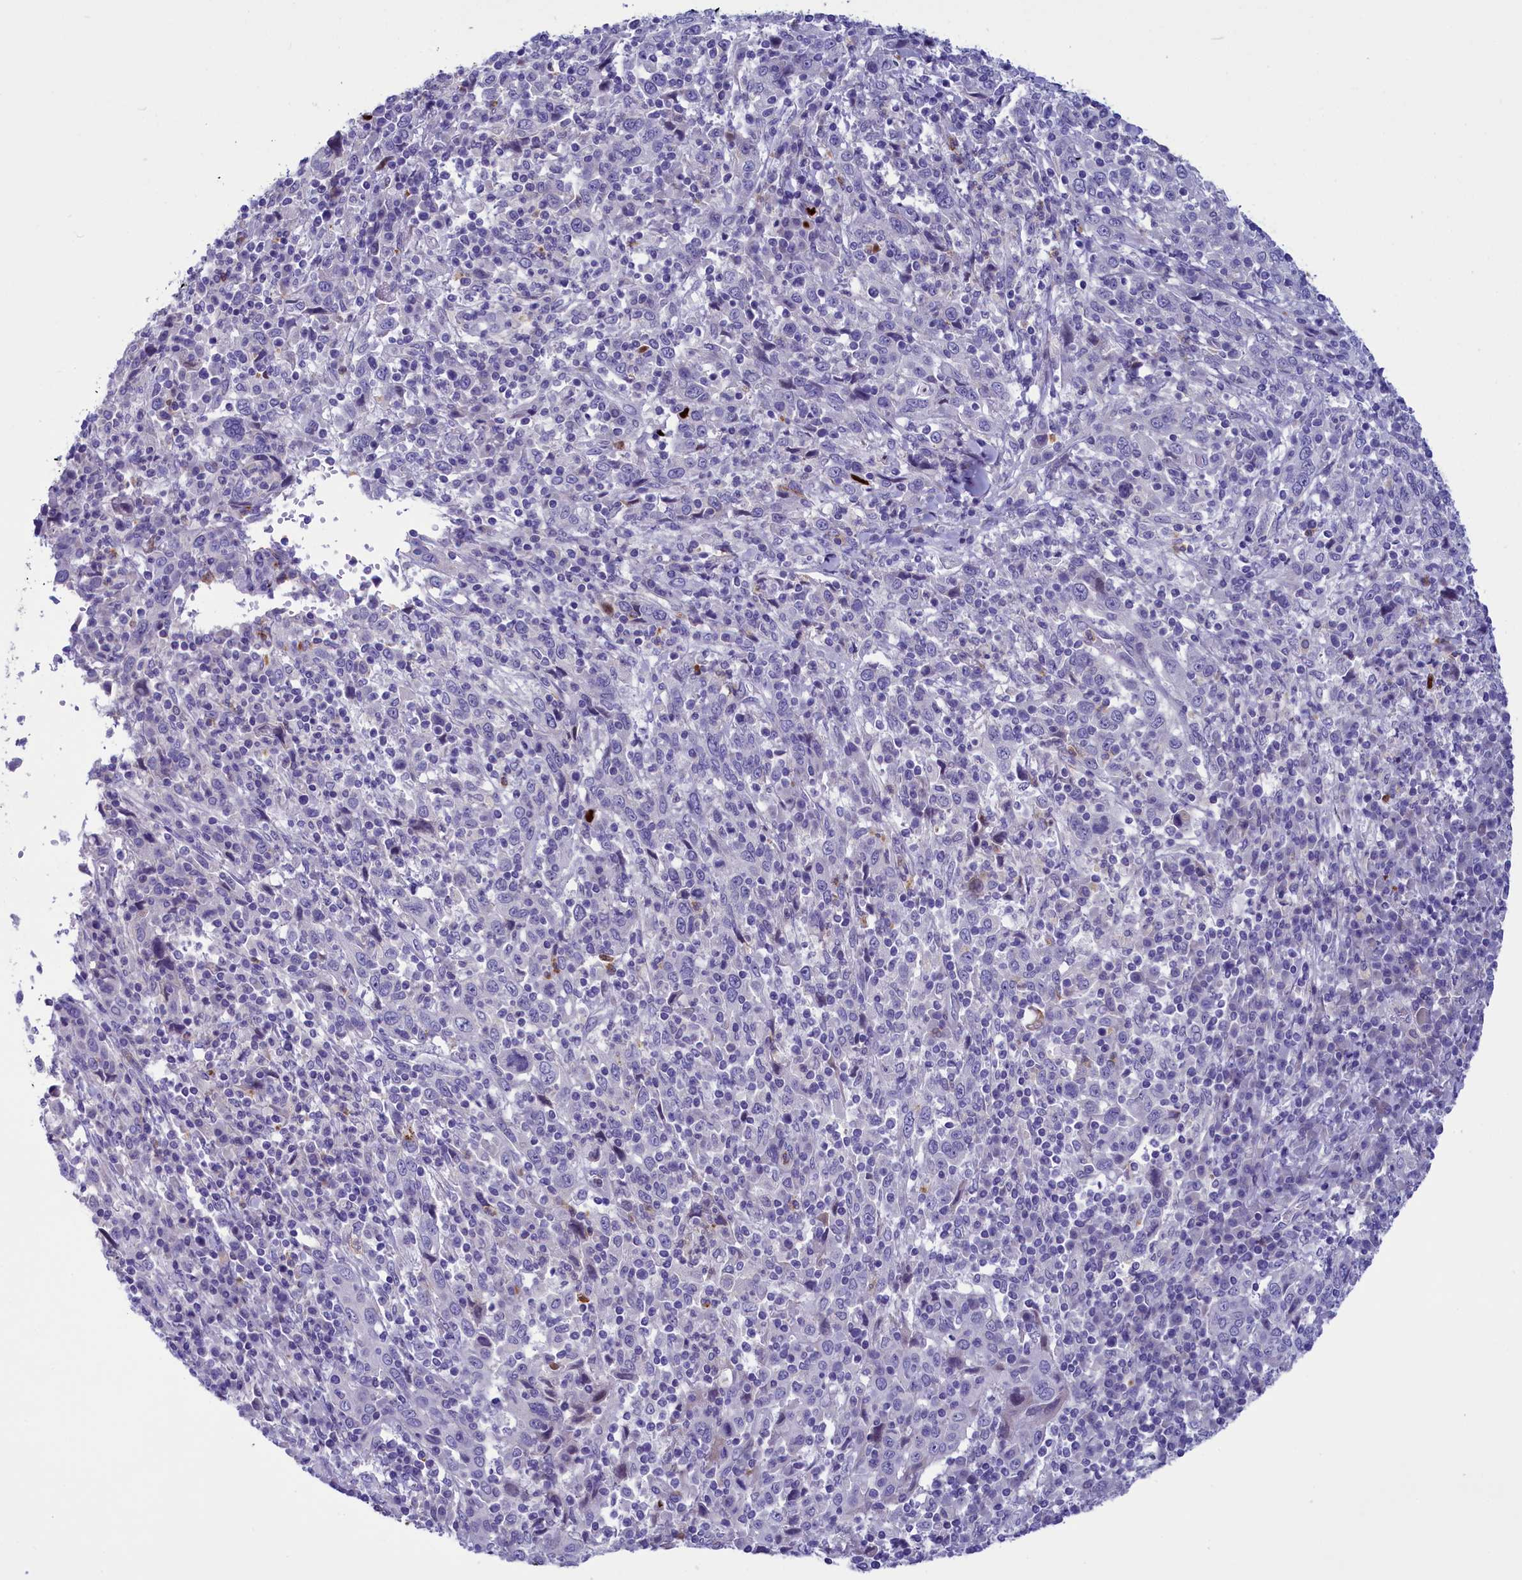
{"staining": {"intensity": "negative", "quantity": "none", "location": "none"}, "tissue": "cervical cancer", "cell_type": "Tumor cells", "image_type": "cancer", "snomed": [{"axis": "morphology", "description": "Squamous cell carcinoma, NOS"}, {"axis": "topography", "description": "Cervix"}], "caption": "This is an immunohistochemistry image of human squamous cell carcinoma (cervical). There is no staining in tumor cells.", "gene": "LOXL1", "patient": {"sex": "female", "age": 46}}